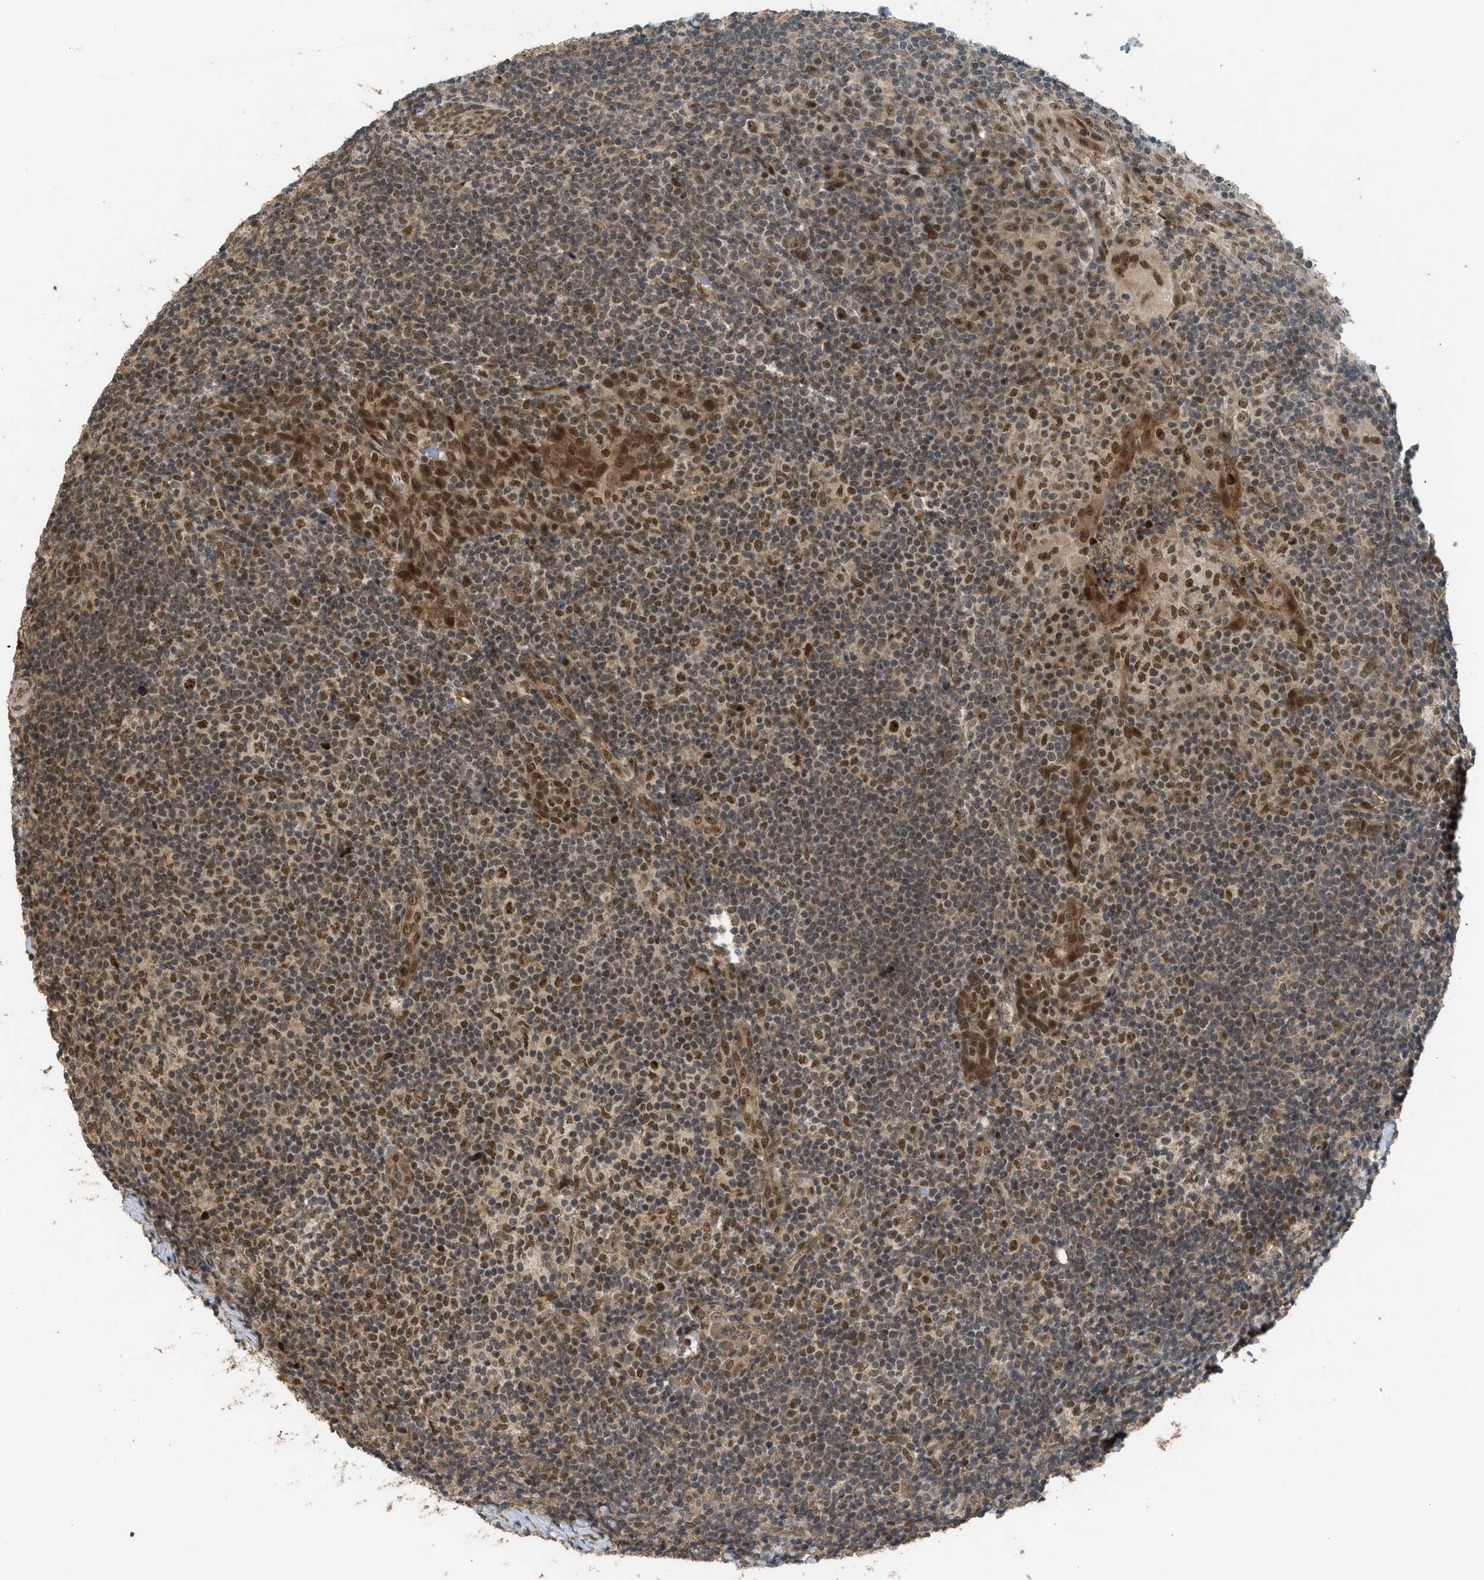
{"staining": {"intensity": "moderate", "quantity": ">75%", "location": "cytoplasmic/membranous,nuclear"}, "tissue": "tonsil", "cell_type": "Germinal center cells", "image_type": "normal", "snomed": [{"axis": "morphology", "description": "Normal tissue, NOS"}, {"axis": "topography", "description": "Tonsil"}], "caption": "IHC staining of unremarkable tonsil, which shows medium levels of moderate cytoplasmic/membranous,nuclear positivity in about >75% of germinal center cells indicating moderate cytoplasmic/membranous,nuclear protein positivity. The staining was performed using DAB (3,3'-diaminobenzidine) (brown) for protein detection and nuclei were counterstained in hematoxylin (blue).", "gene": "GET1", "patient": {"sex": "male", "age": 37}}